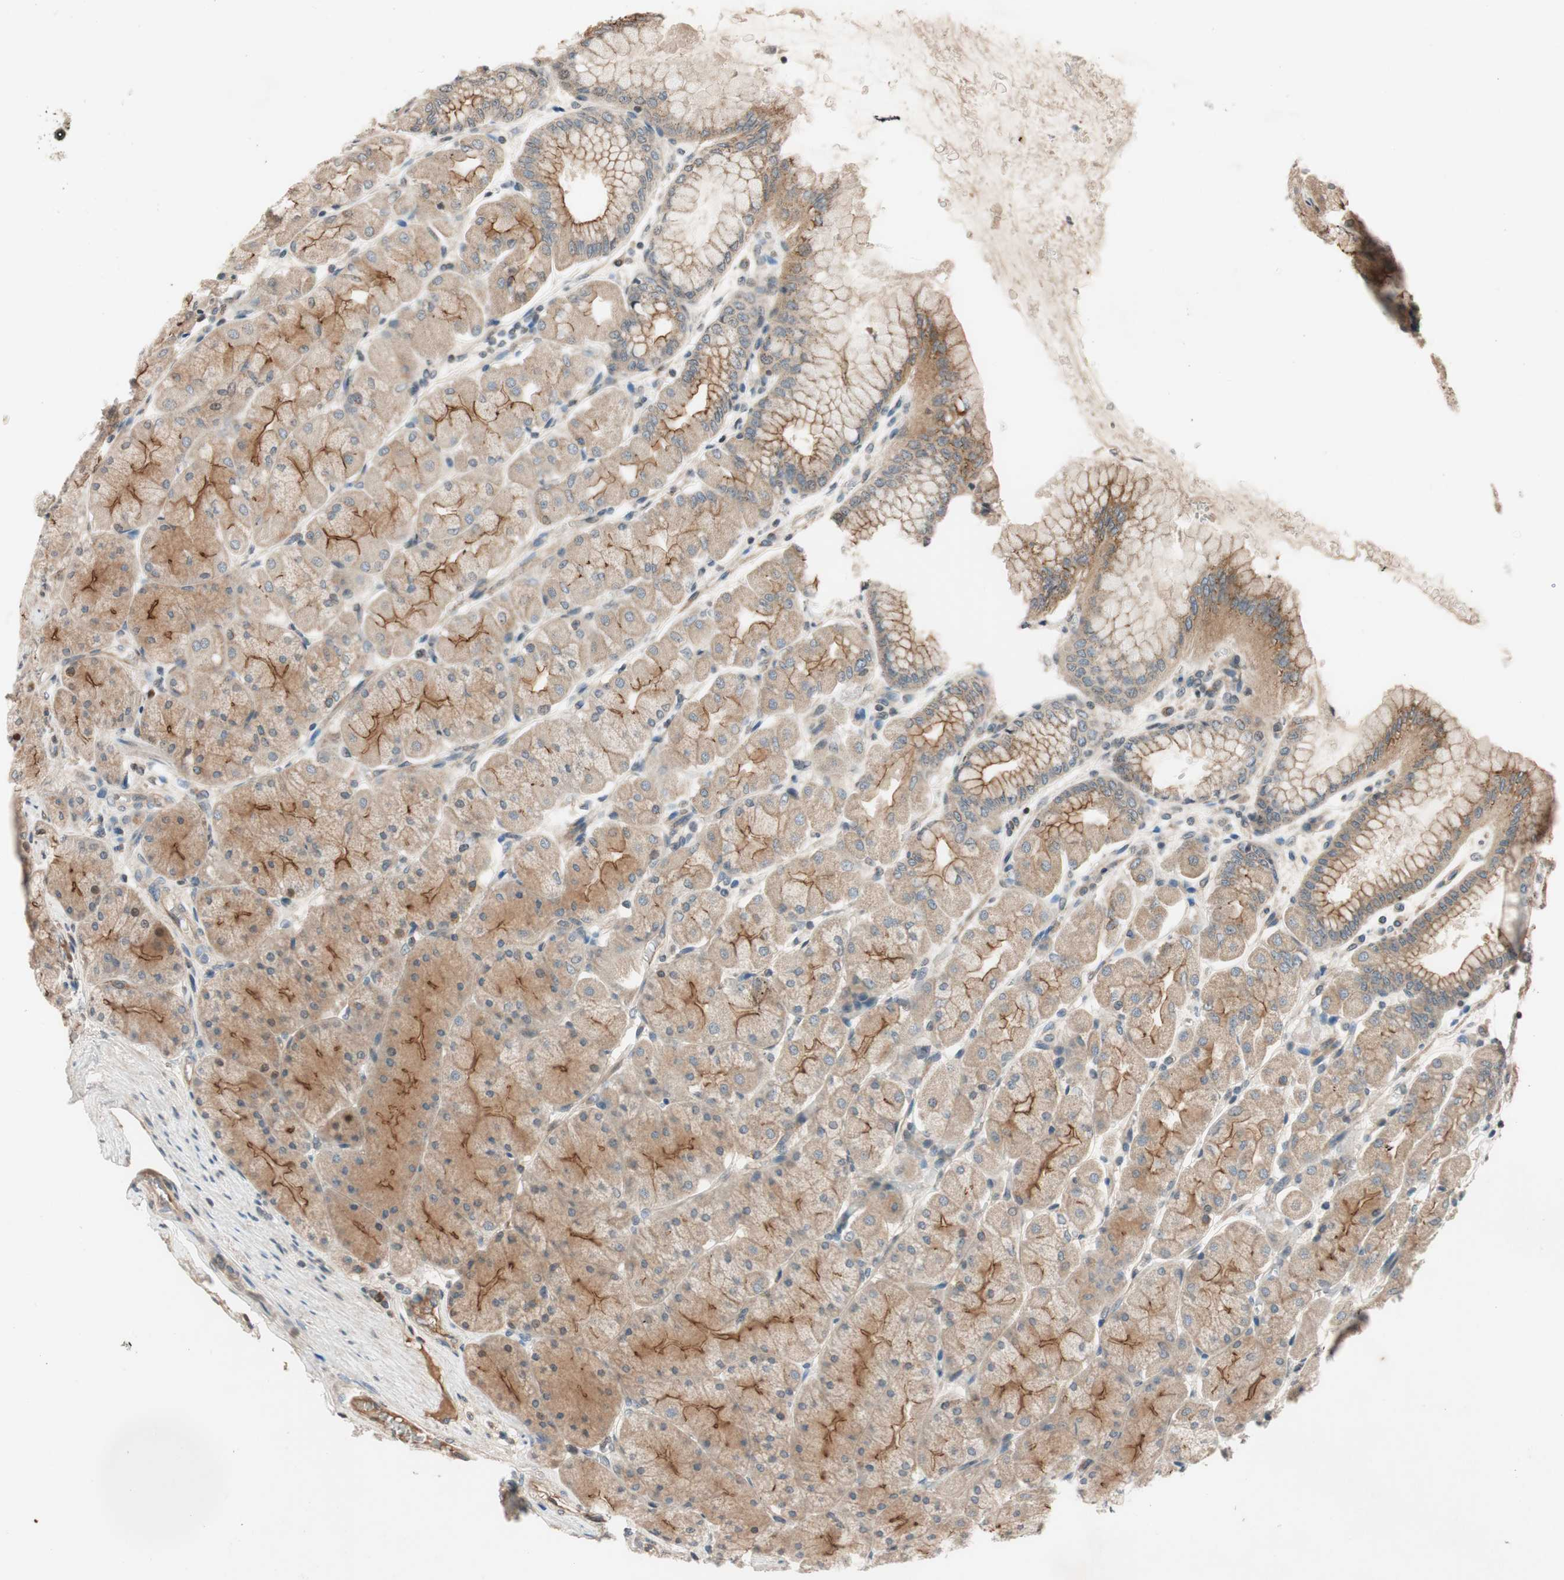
{"staining": {"intensity": "moderate", "quantity": ">75%", "location": "cytoplasmic/membranous"}, "tissue": "stomach", "cell_type": "Glandular cells", "image_type": "normal", "snomed": [{"axis": "morphology", "description": "Normal tissue, NOS"}, {"axis": "topography", "description": "Stomach, upper"}], "caption": "DAB immunohistochemical staining of normal stomach shows moderate cytoplasmic/membranous protein staining in approximately >75% of glandular cells. The protein is stained brown, and the nuclei are stained in blue (DAB (3,3'-diaminobenzidine) IHC with brightfield microscopy, high magnification).", "gene": "GCLM", "patient": {"sex": "female", "age": 56}}